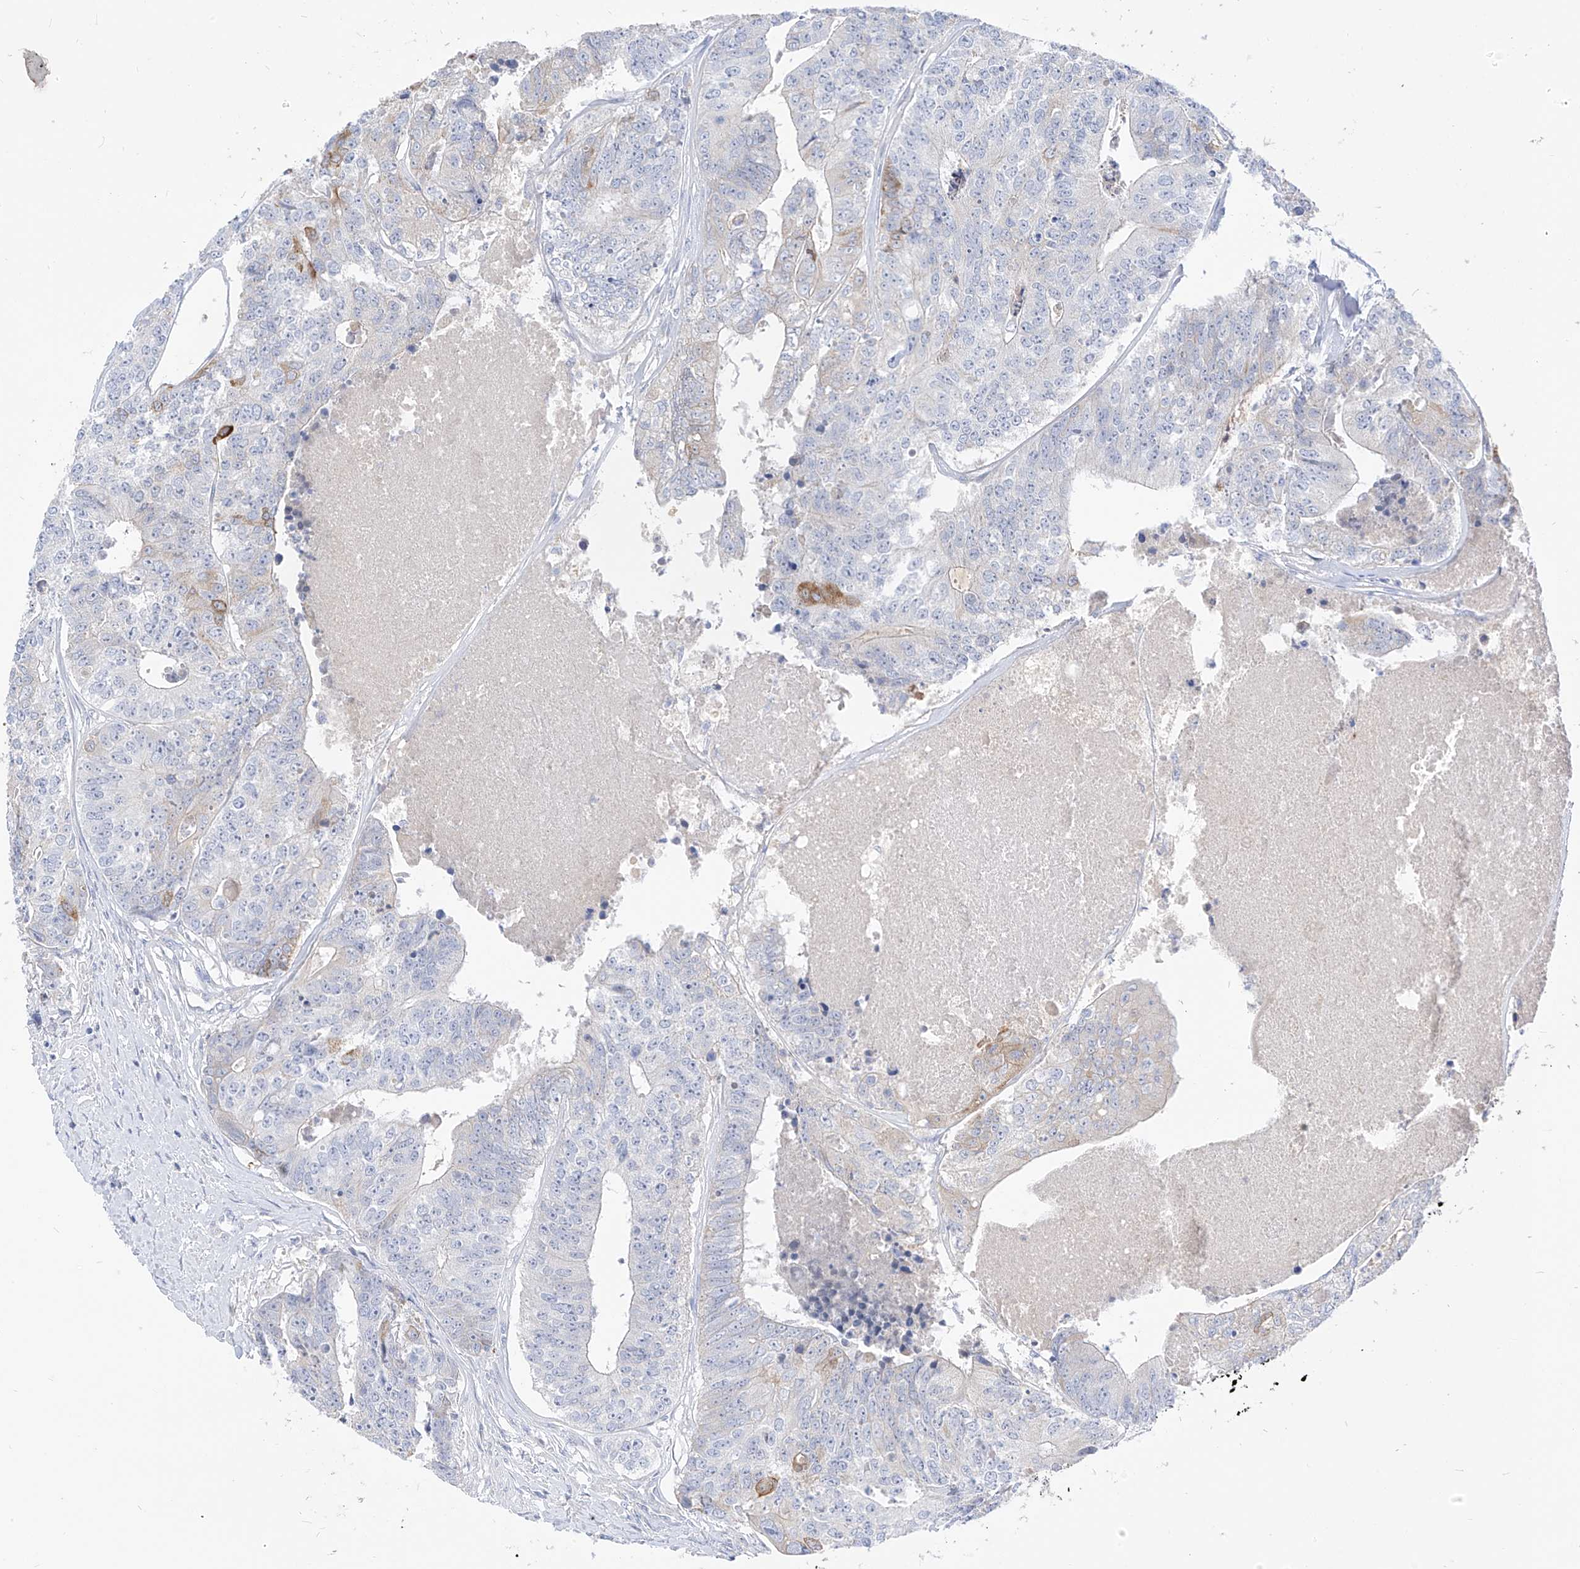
{"staining": {"intensity": "moderate", "quantity": "<25%", "location": "cytoplasmic/membranous"}, "tissue": "colorectal cancer", "cell_type": "Tumor cells", "image_type": "cancer", "snomed": [{"axis": "morphology", "description": "Adenocarcinoma, NOS"}, {"axis": "topography", "description": "Colon"}], "caption": "Protein staining reveals moderate cytoplasmic/membranous expression in about <25% of tumor cells in colorectal cancer (adenocarcinoma).", "gene": "RASA2", "patient": {"sex": "female", "age": 67}}